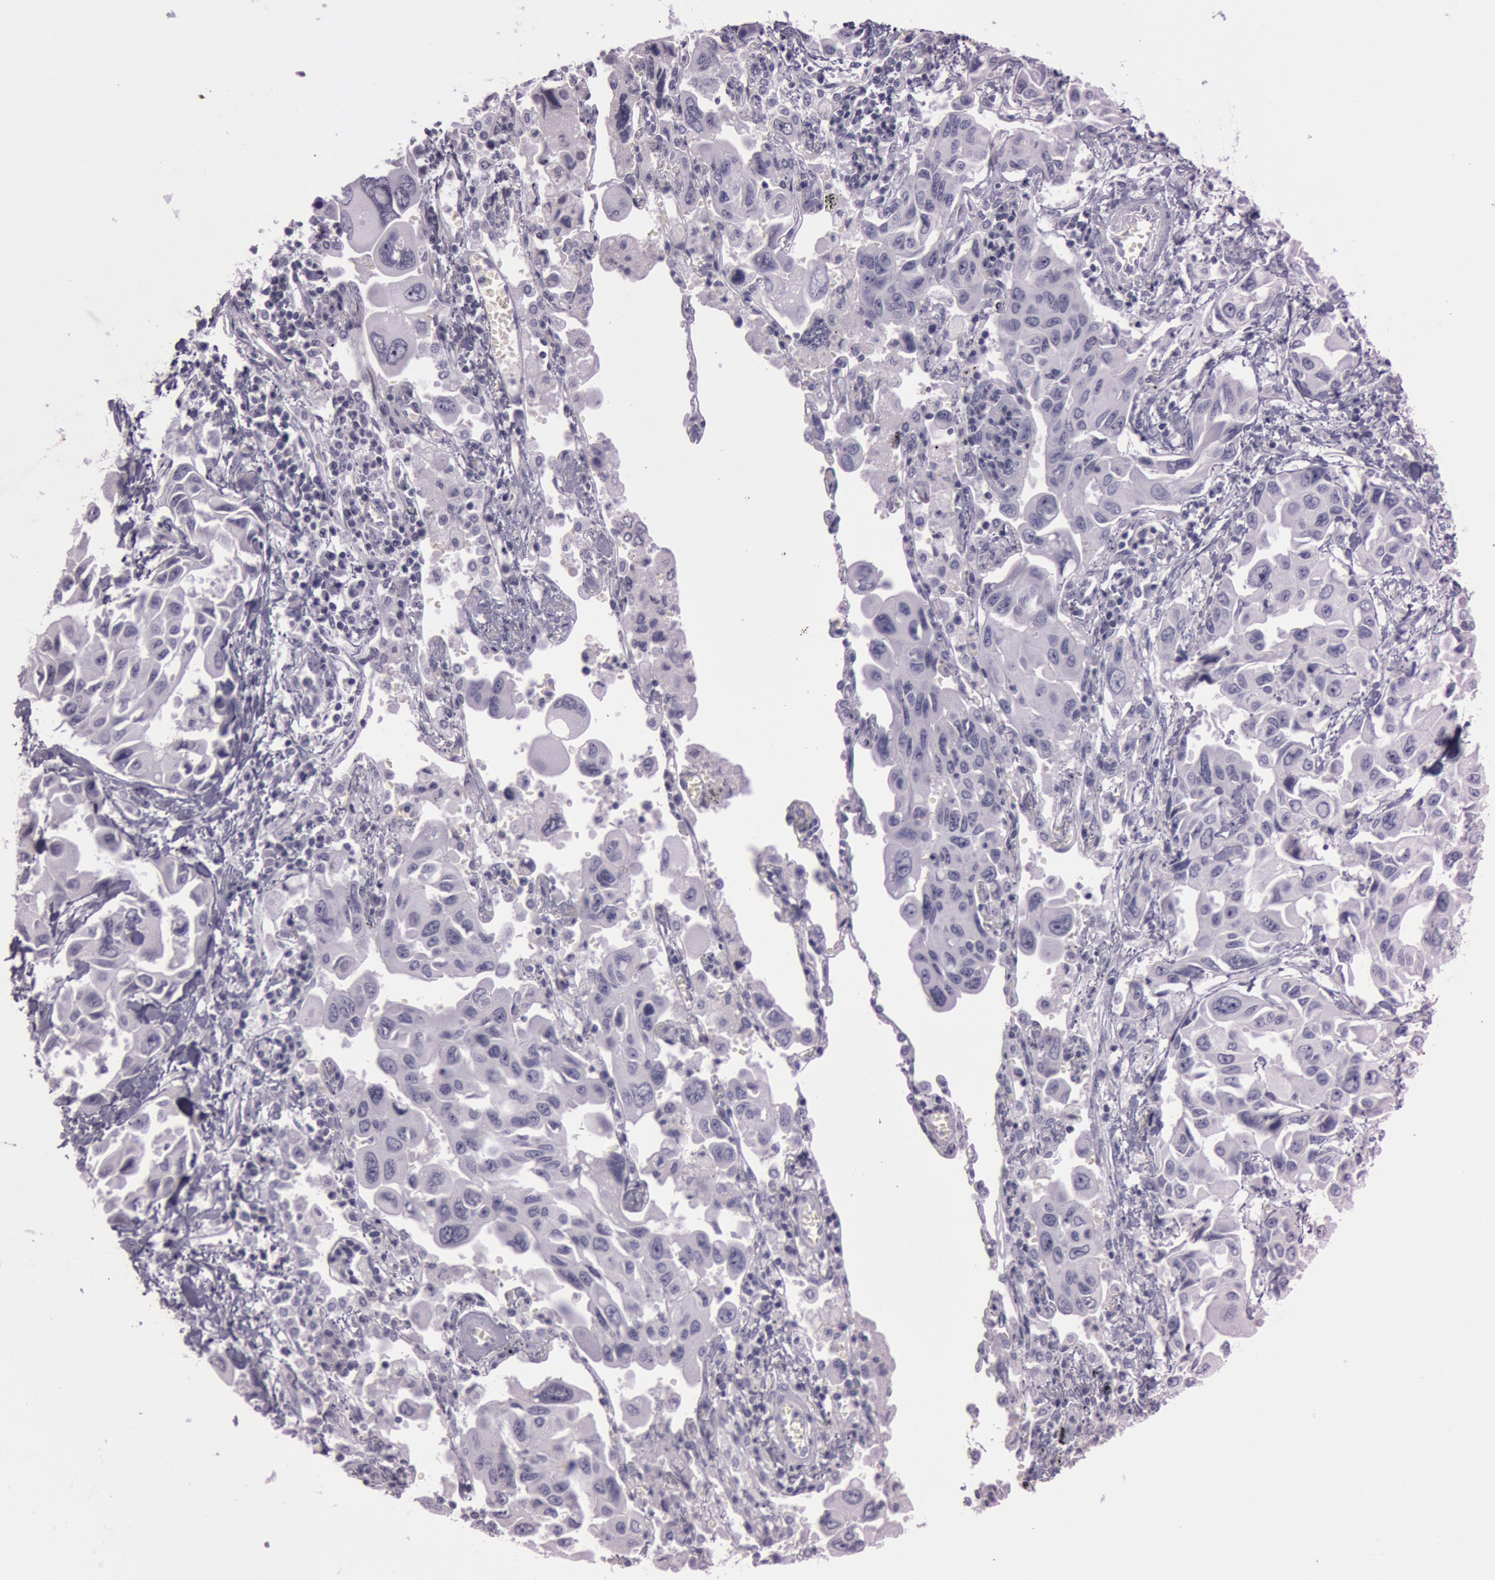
{"staining": {"intensity": "negative", "quantity": "none", "location": "none"}, "tissue": "lung cancer", "cell_type": "Tumor cells", "image_type": "cancer", "snomed": [{"axis": "morphology", "description": "Adenocarcinoma, NOS"}, {"axis": "topography", "description": "Lung"}], "caption": "Tumor cells show no significant staining in lung cancer (adenocarcinoma). Nuclei are stained in blue.", "gene": "S100A7", "patient": {"sex": "male", "age": 64}}